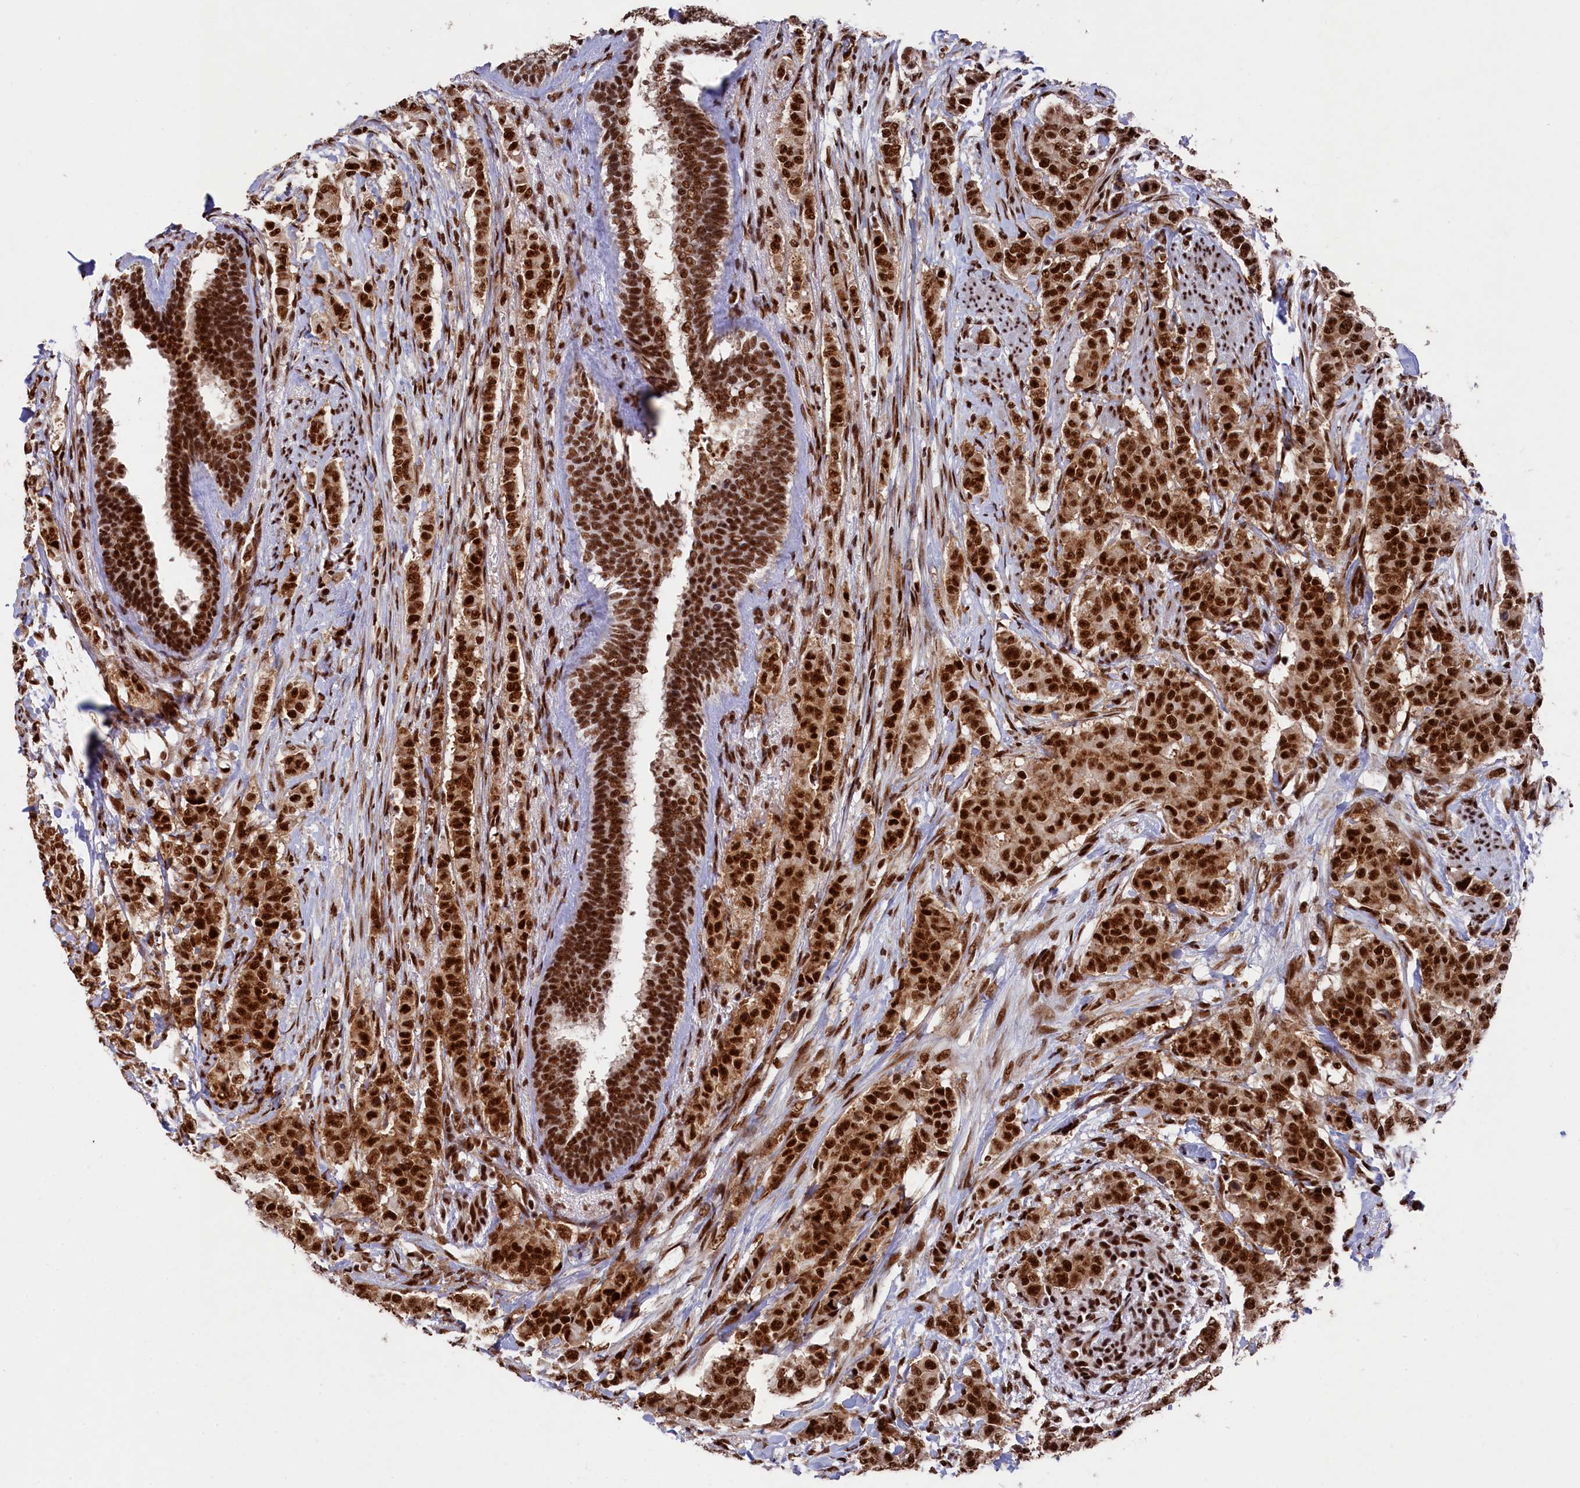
{"staining": {"intensity": "strong", "quantity": ">75%", "location": "nuclear"}, "tissue": "breast cancer", "cell_type": "Tumor cells", "image_type": "cancer", "snomed": [{"axis": "morphology", "description": "Duct carcinoma"}, {"axis": "topography", "description": "Breast"}], "caption": "A photomicrograph of breast cancer stained for a protein shows strong nuclear brown staining in tumor cells. Nuclei are stained in blue.", "gene": "PRPF31", "patient": {"sex": "female", "age": 40}}